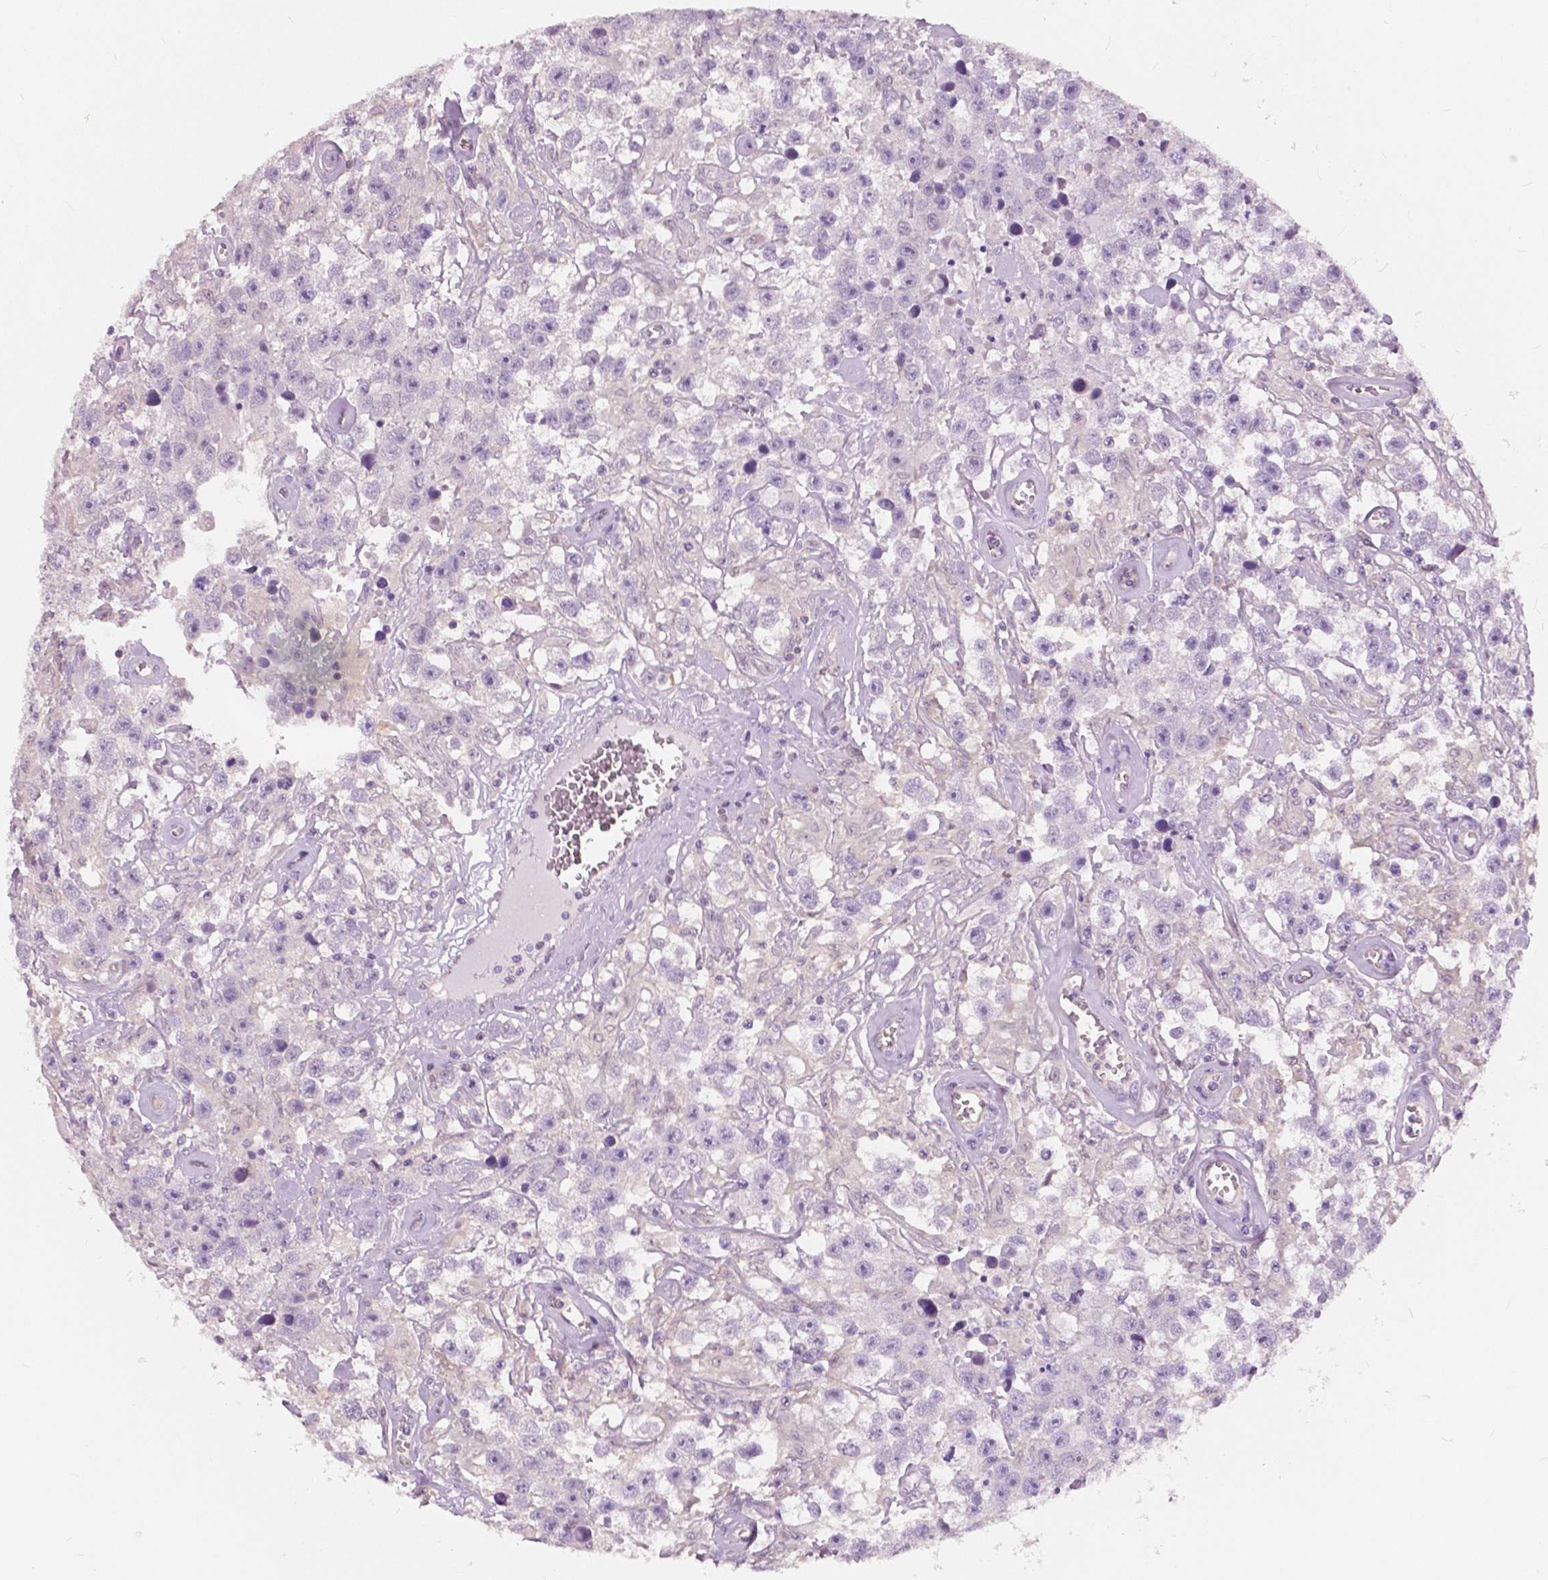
{"staining": {"intensity": "negative", "quantity": "none", "location": "none"}, "tissue": "testis cancer", "cell_type": "Tumor cells", "image_type": "cancer", "snomed": [{"axis": "morphology", "description": "Seminoma, NOS"}, {"axis": "topography", "description": "Testis"}], "caption": "High magnification brightfield microscopy of testis cancer (seminoma) stained with DAB (brown) and counterstained with hematoxylin (blue): tumor cells show no significant staining.", "gene": "TKFC", "patient": {"sex": "male", "age": 43}}